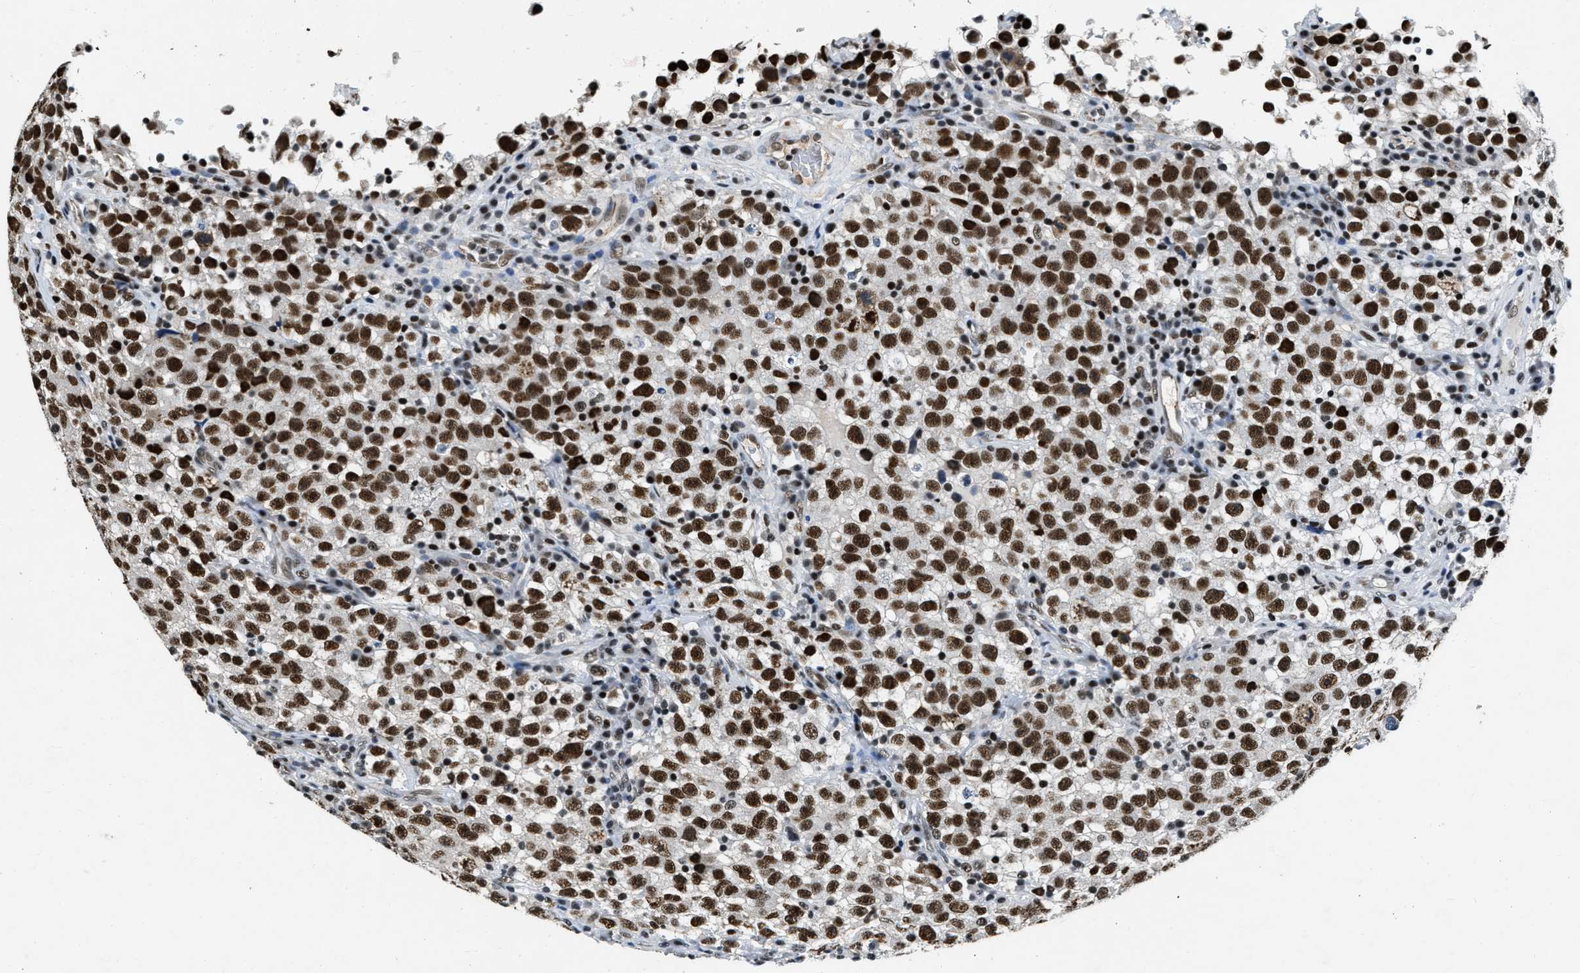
{"staining": {"intensity": "strong", "quantity": ">75%", "location": "nuclear"}, "tissue": "testis cancer", "cell_type": "Tumor cells", "image_type": "cancer", "snomed": [{"axis": "morphology", "description": "Seminoma, NOS"}, {"axis": "topography", "description": "Testis"}], "caption": "Seminoma (testis) stained with a protein marker reveals strong staining in tumor cells.", "gene": "CCNE1", "patient": {"sex": "male", "age": 22}}